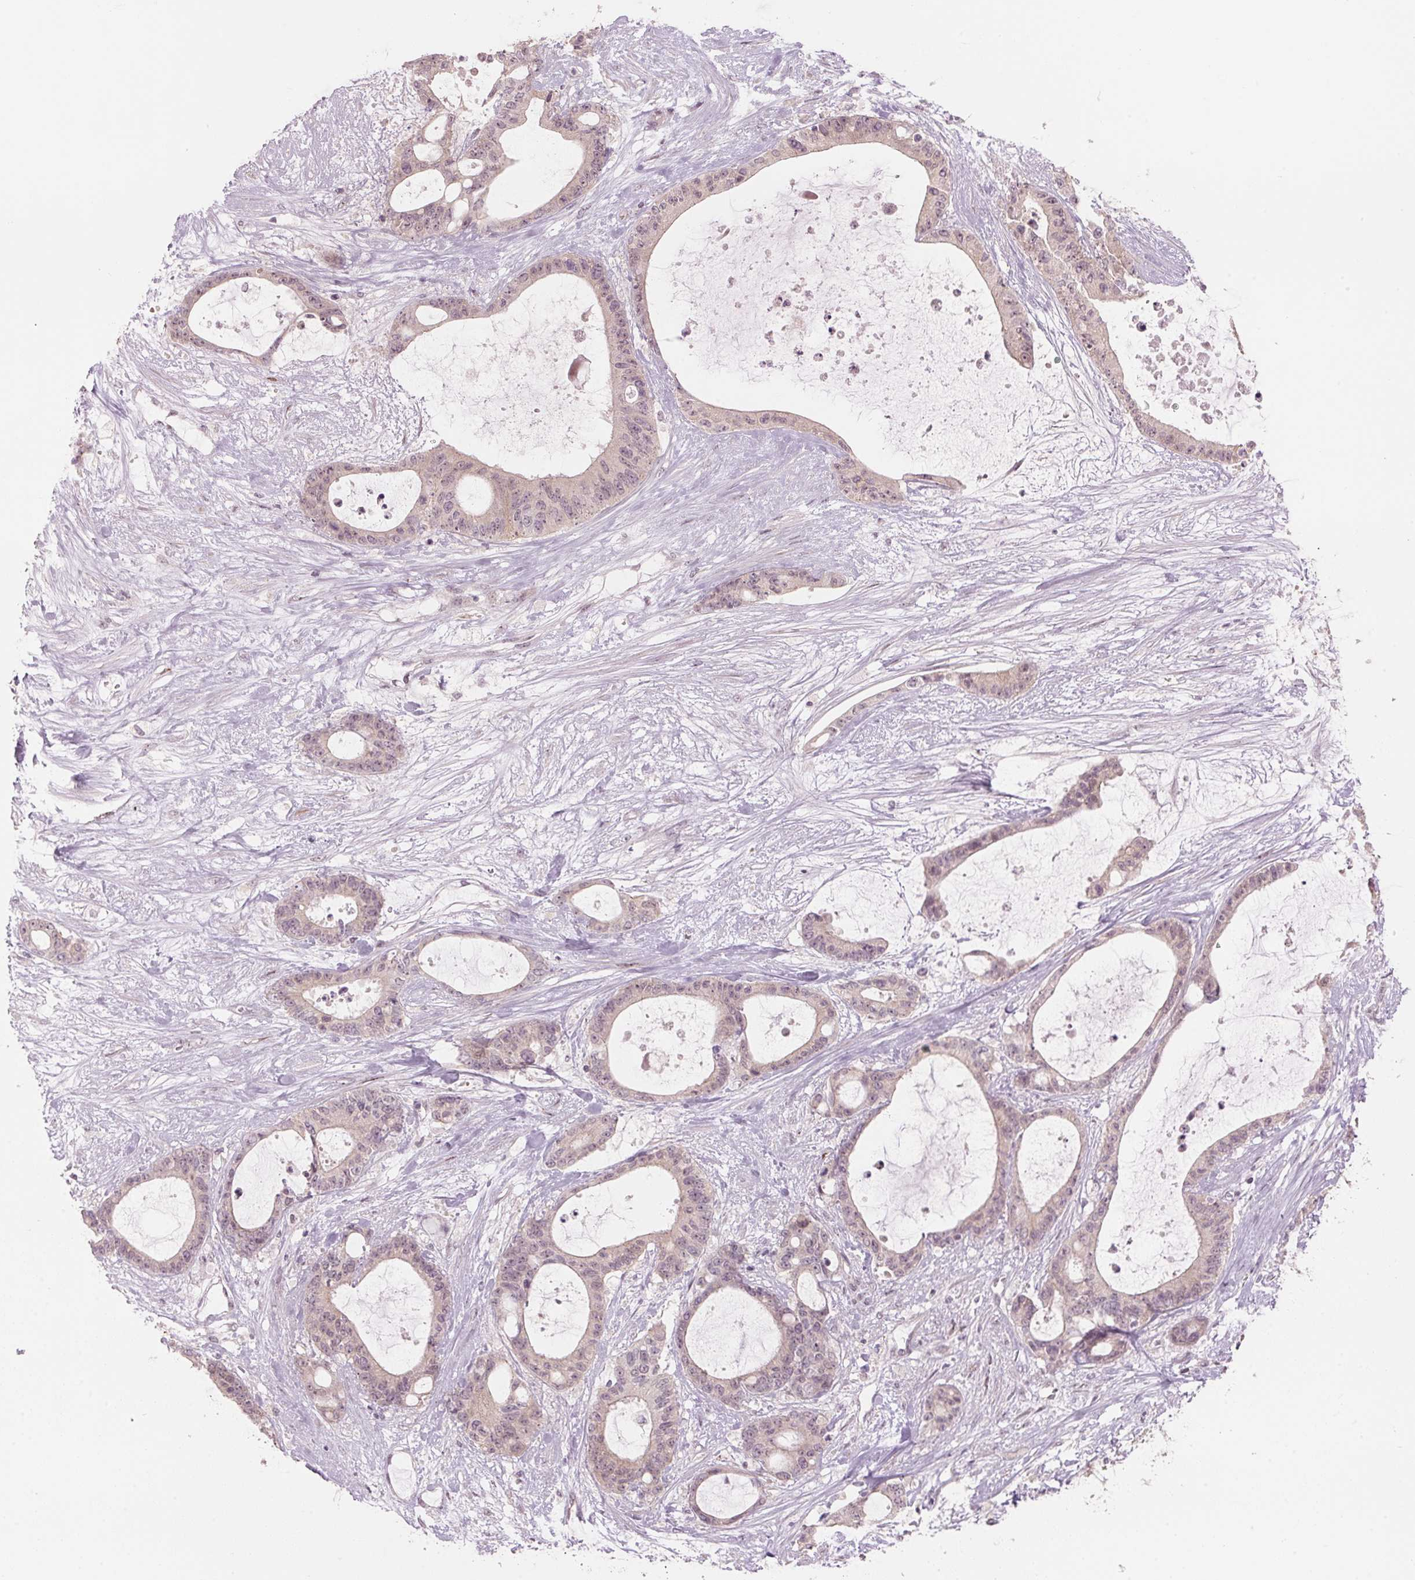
{"staining": {"intensity": "weak", "quantity": "<25%", "location": "cytoplasmic/membranous"}, "tissue": "liver cancer", "cell_type": "Tumor cells", "image_type": "cancer", "snomed": [{"axis": "morphology", "description": "Normal tissue, NOS"}, {"axis": "morphology", "description": "Cholangiocarcinoma"}, {"axis": "topography", "description": "Liver"}, {"axis": "topography", "description": "Peripheral nerve tissue"}], "caption": "Human liver cancer (cholangiocarcinoma) stained for a protein using immunohistochemistry reveals no staining in tumor cells.", "gene": "TMED6", "patient": {"sex": "female", "age": 73}}